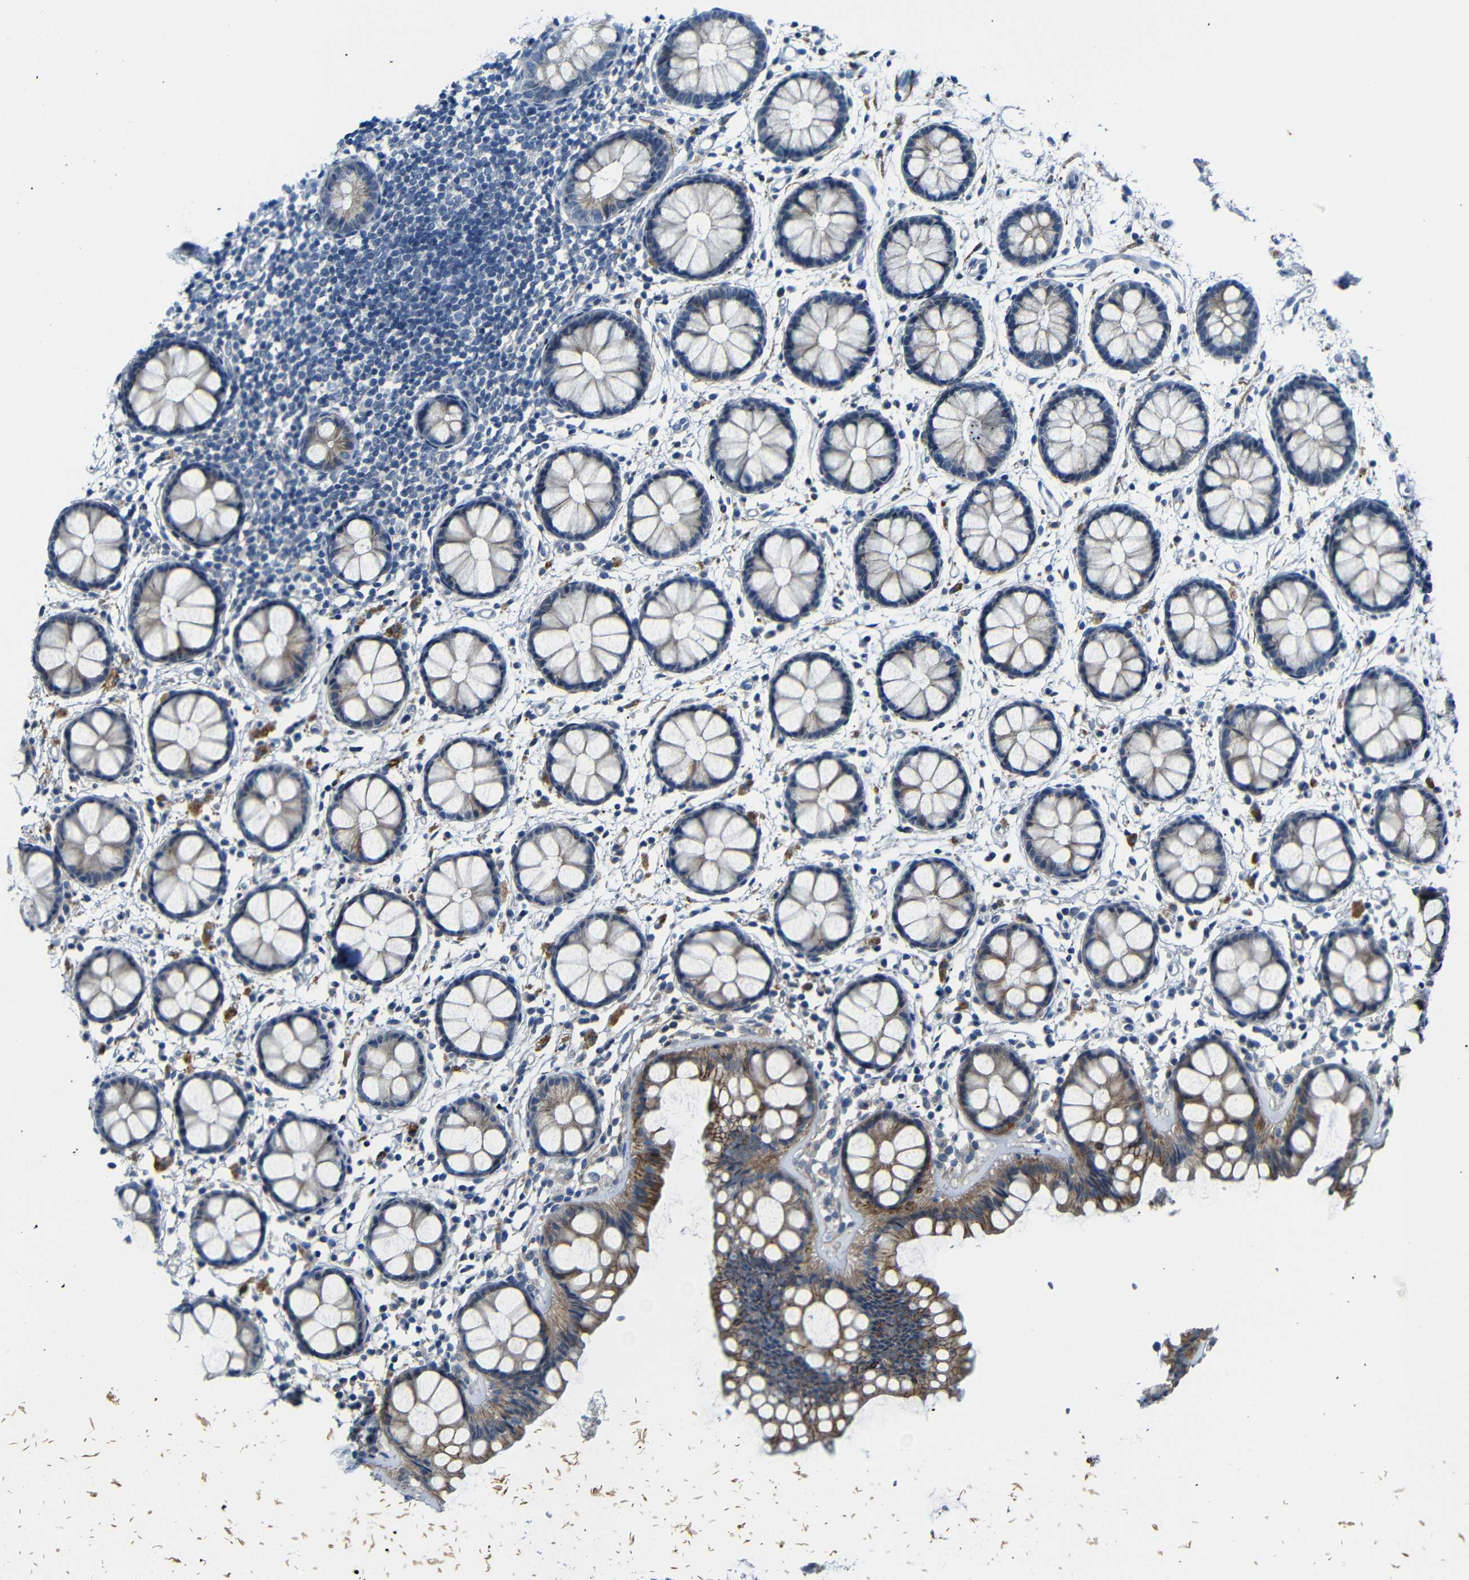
{"staining": {"intensity": "moderate", "quantity": "25%-75%", "location": "cytoplasmic/membranous"}, "tissue": "rectum", "cell_type": "Glandular cells", "image_type": "normal", "snomed": [{"axis": "morphology", "description": "Normal tissue, NOS"}, {"axis": "topography", "description": "Rectum"}], "caption": "Rectum was stained to show a protein in brown. There is medium levels of moderate cytoplasmic/membranous staining in approximately 25%-75% of glandular cells. (IHC, brightfield microscopy, high magnification).", "gene": "ANK3", "patient": {"sex": "female", "age": 66}}